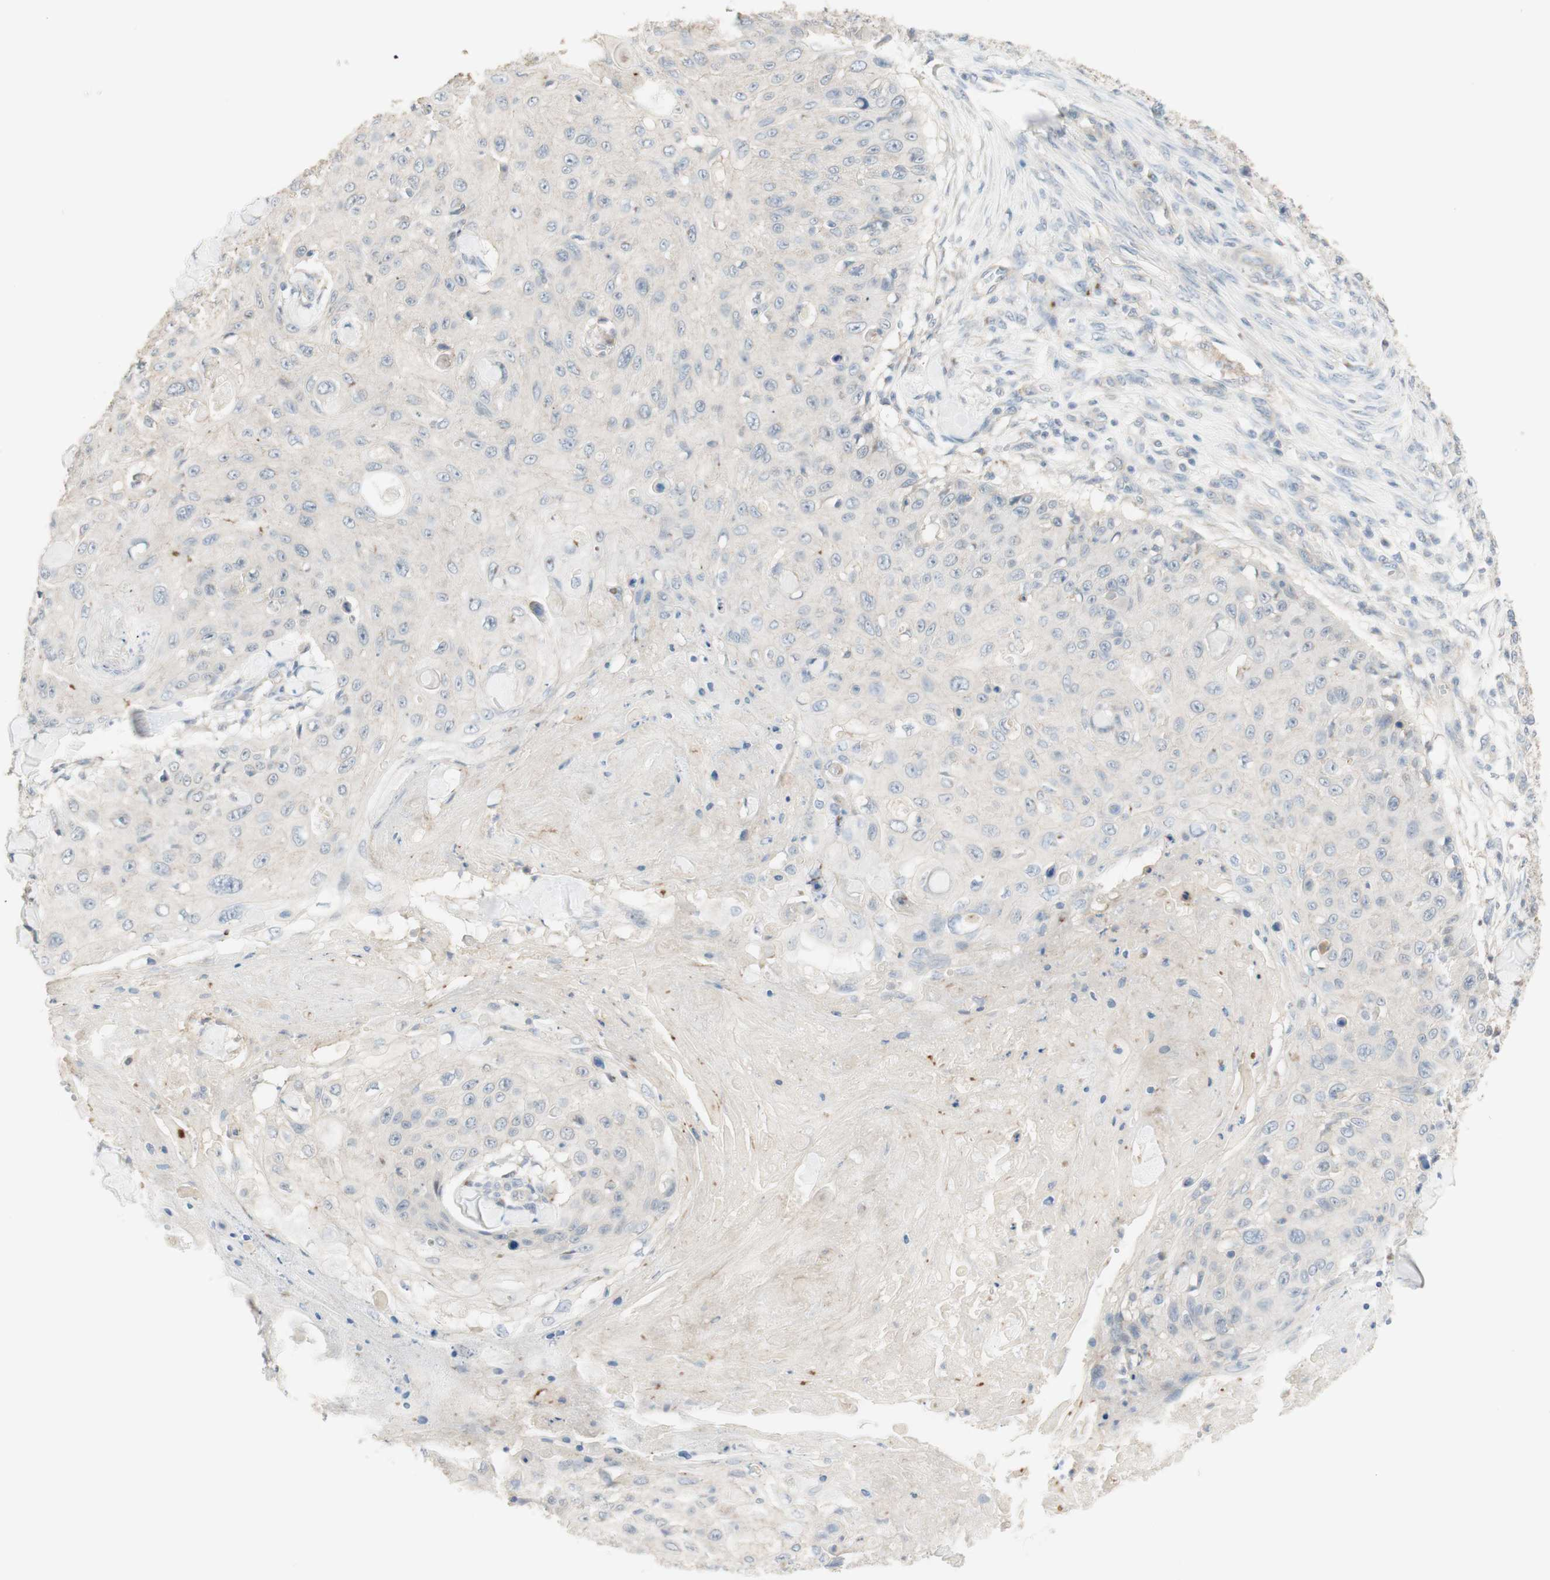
{"staining": {"intensity": "negative", "quantity": "none", "location": "none"}, "tissue": "skin cancer", "cell_type": "Tumor cells", "image_type": "cancer", "snomed": [{"axis": "morphology", "description": "Squamous cell carcinoma, NOS"}, {"axis": "topography", "description": "Skin"}], "caption": "Tumor cells are negative for brown protein staining in skin squamous cell carcinoma.", "gene": "MANEA", "patient": {"sex": "male", "age": 86}}